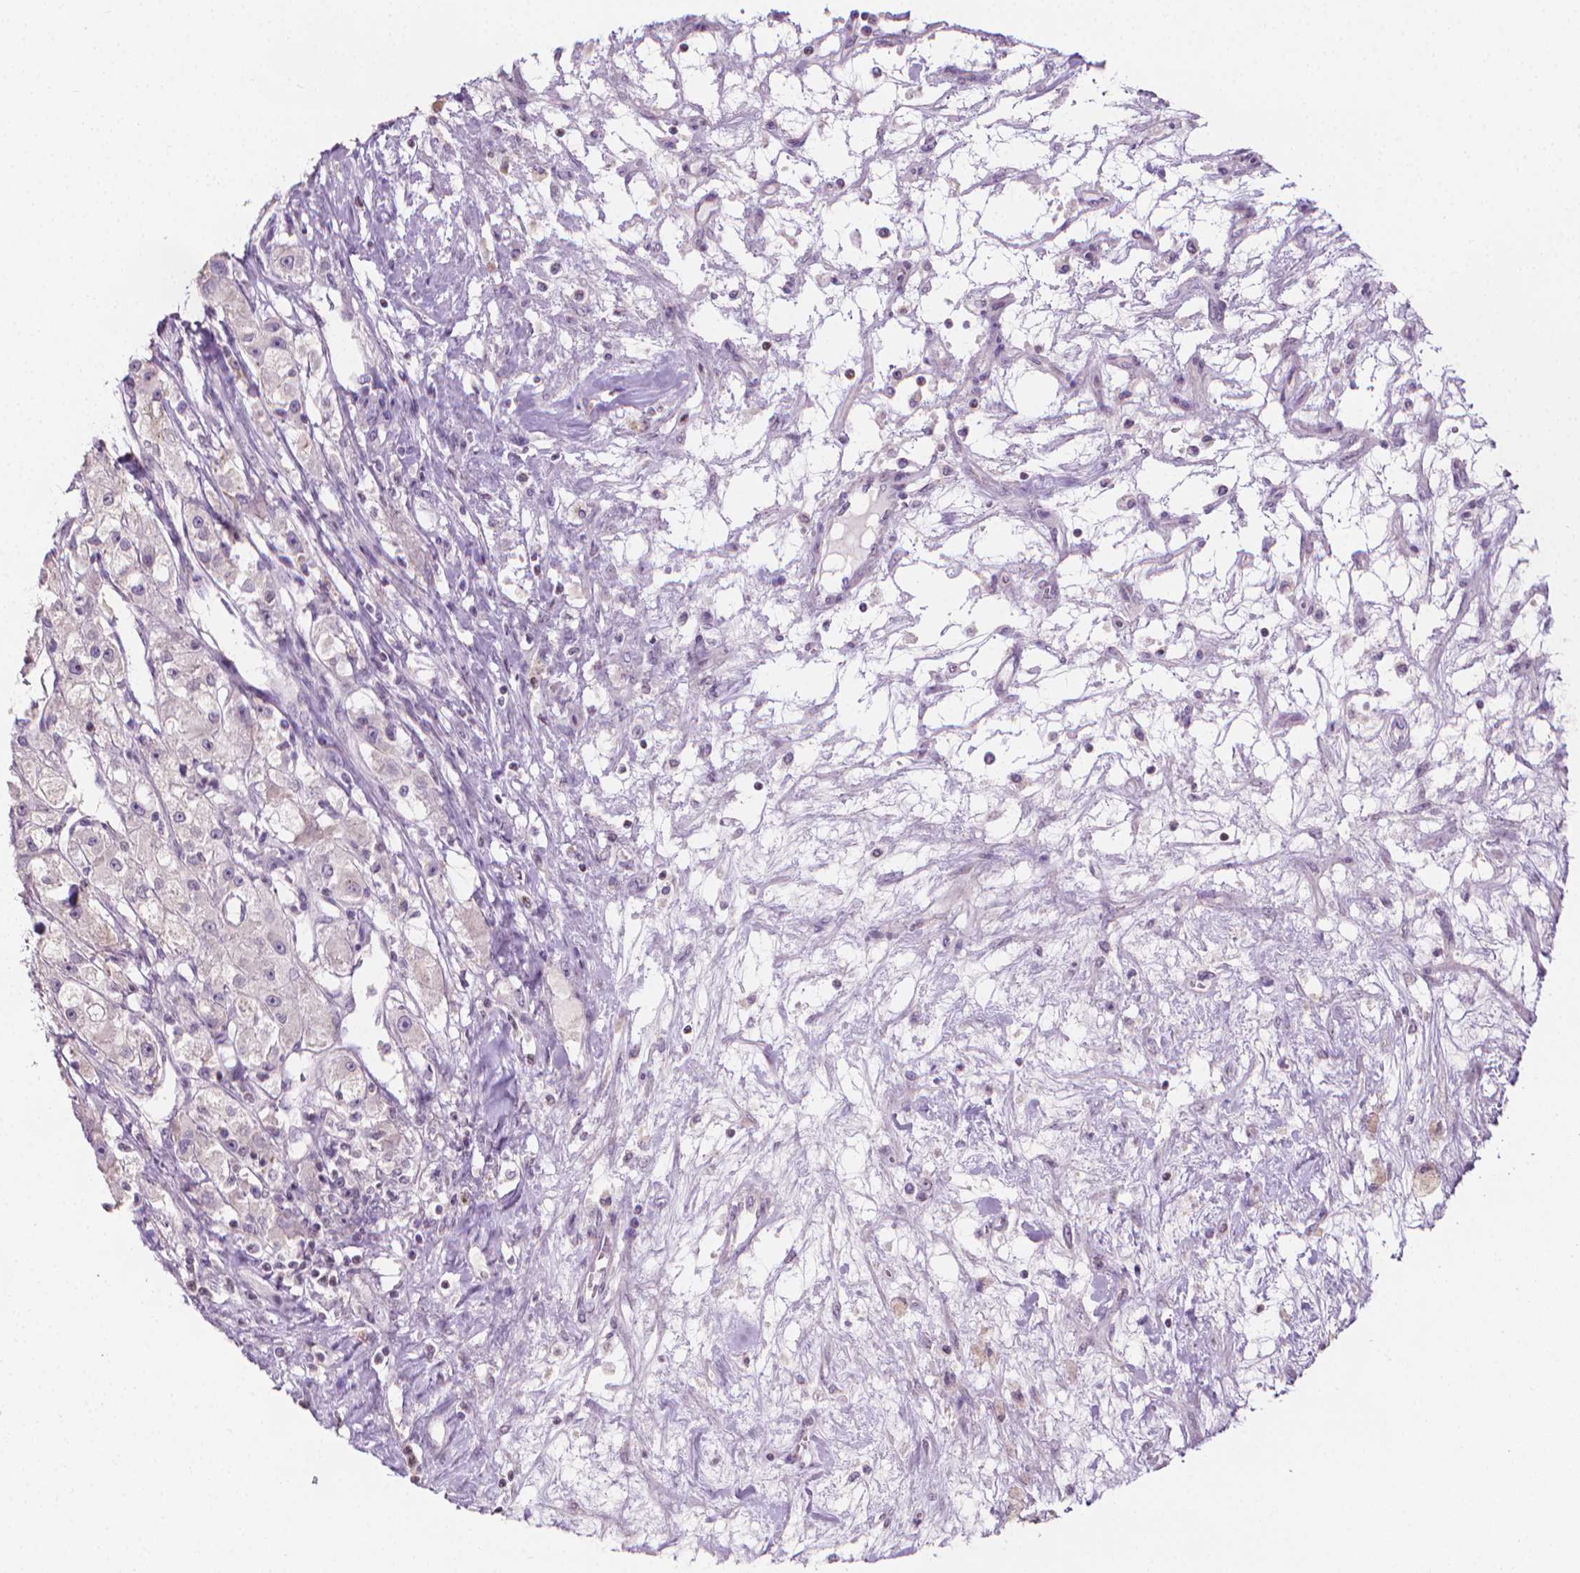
{"staining": {"intensity": "negative", "quantity": "none", "location": "none"}, "tissue": "renal cancer", "cell_type": "Tumor cells", "image_type": "cancer", "snomed": [{"axis": "morphology", "description": "Adenocarcinoma, NOS"}, {"axis": "topography", "description": "Kidney"}], "caption": "The micrograph reveals no significant positivity in tumor cells of adenocarcinoma (renal).", "gene": "NCAN", "patient": {"sex": "female", "age": 63}}